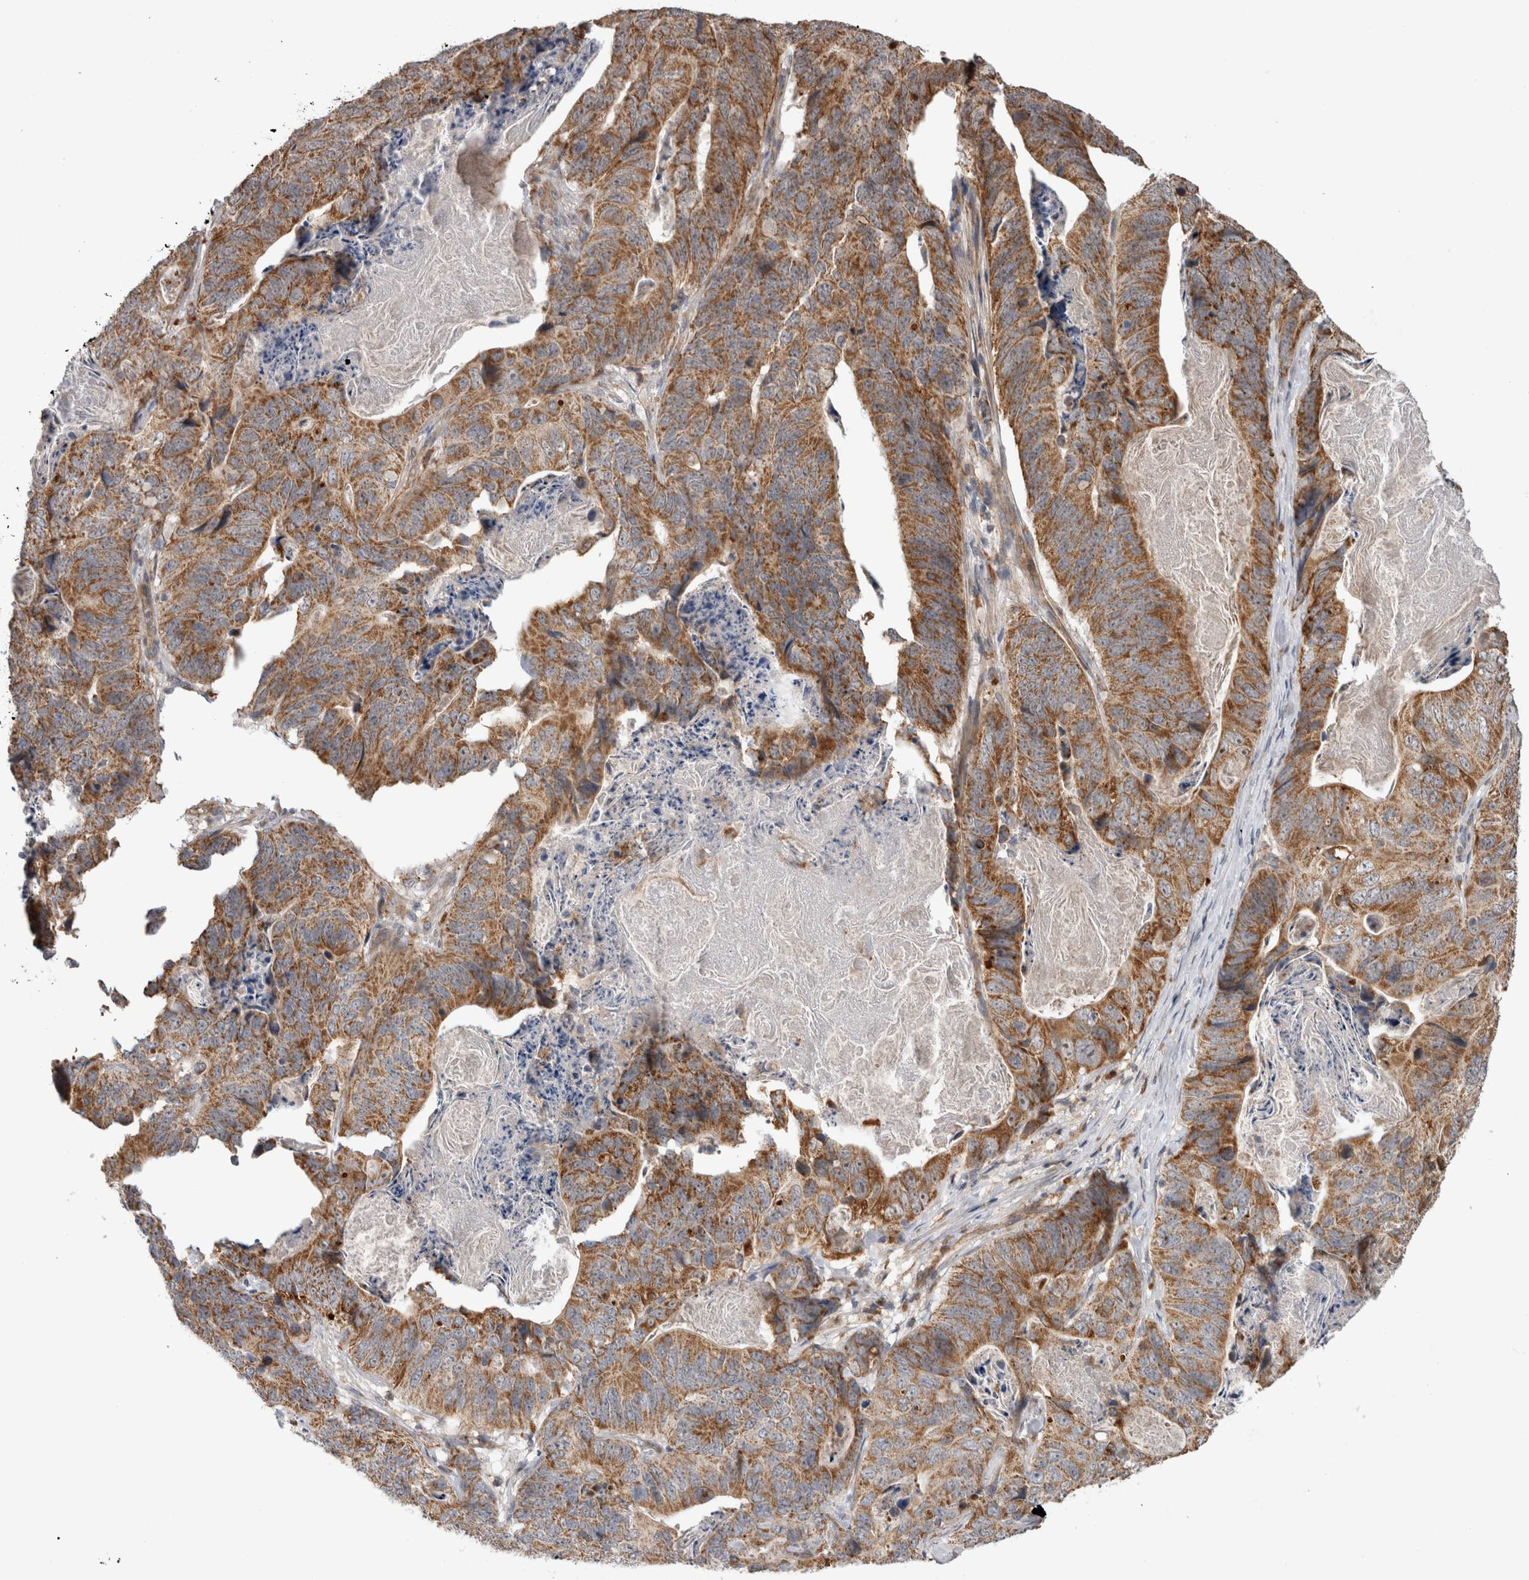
{"staining": {"intensity": "moderate", "quantity": ">75%", "location": "cytoplasmic/membranous"}, "tissue": "stomach cancer", "cell_type": "Tumor cells", "image_type": "cancer", "snomed": [{"axis": "morphology", "description": "Normal tissue, NOS"}, {"axis": "morphology", "description": "Adenocarcinoma, NOS"}, {"axis": "topography", "description": "Stomach"}], "caption": "IHC (DAB (3,3'-diaminobenzidine)) staining of stomach cancer (adenocarcinoma) exhibits moderate cytoplasmic/membranous protein expression in approximately >75% of tumor cells.", "gene": "ADGRL3", "patient": {"sex": "female", "age": 89}}